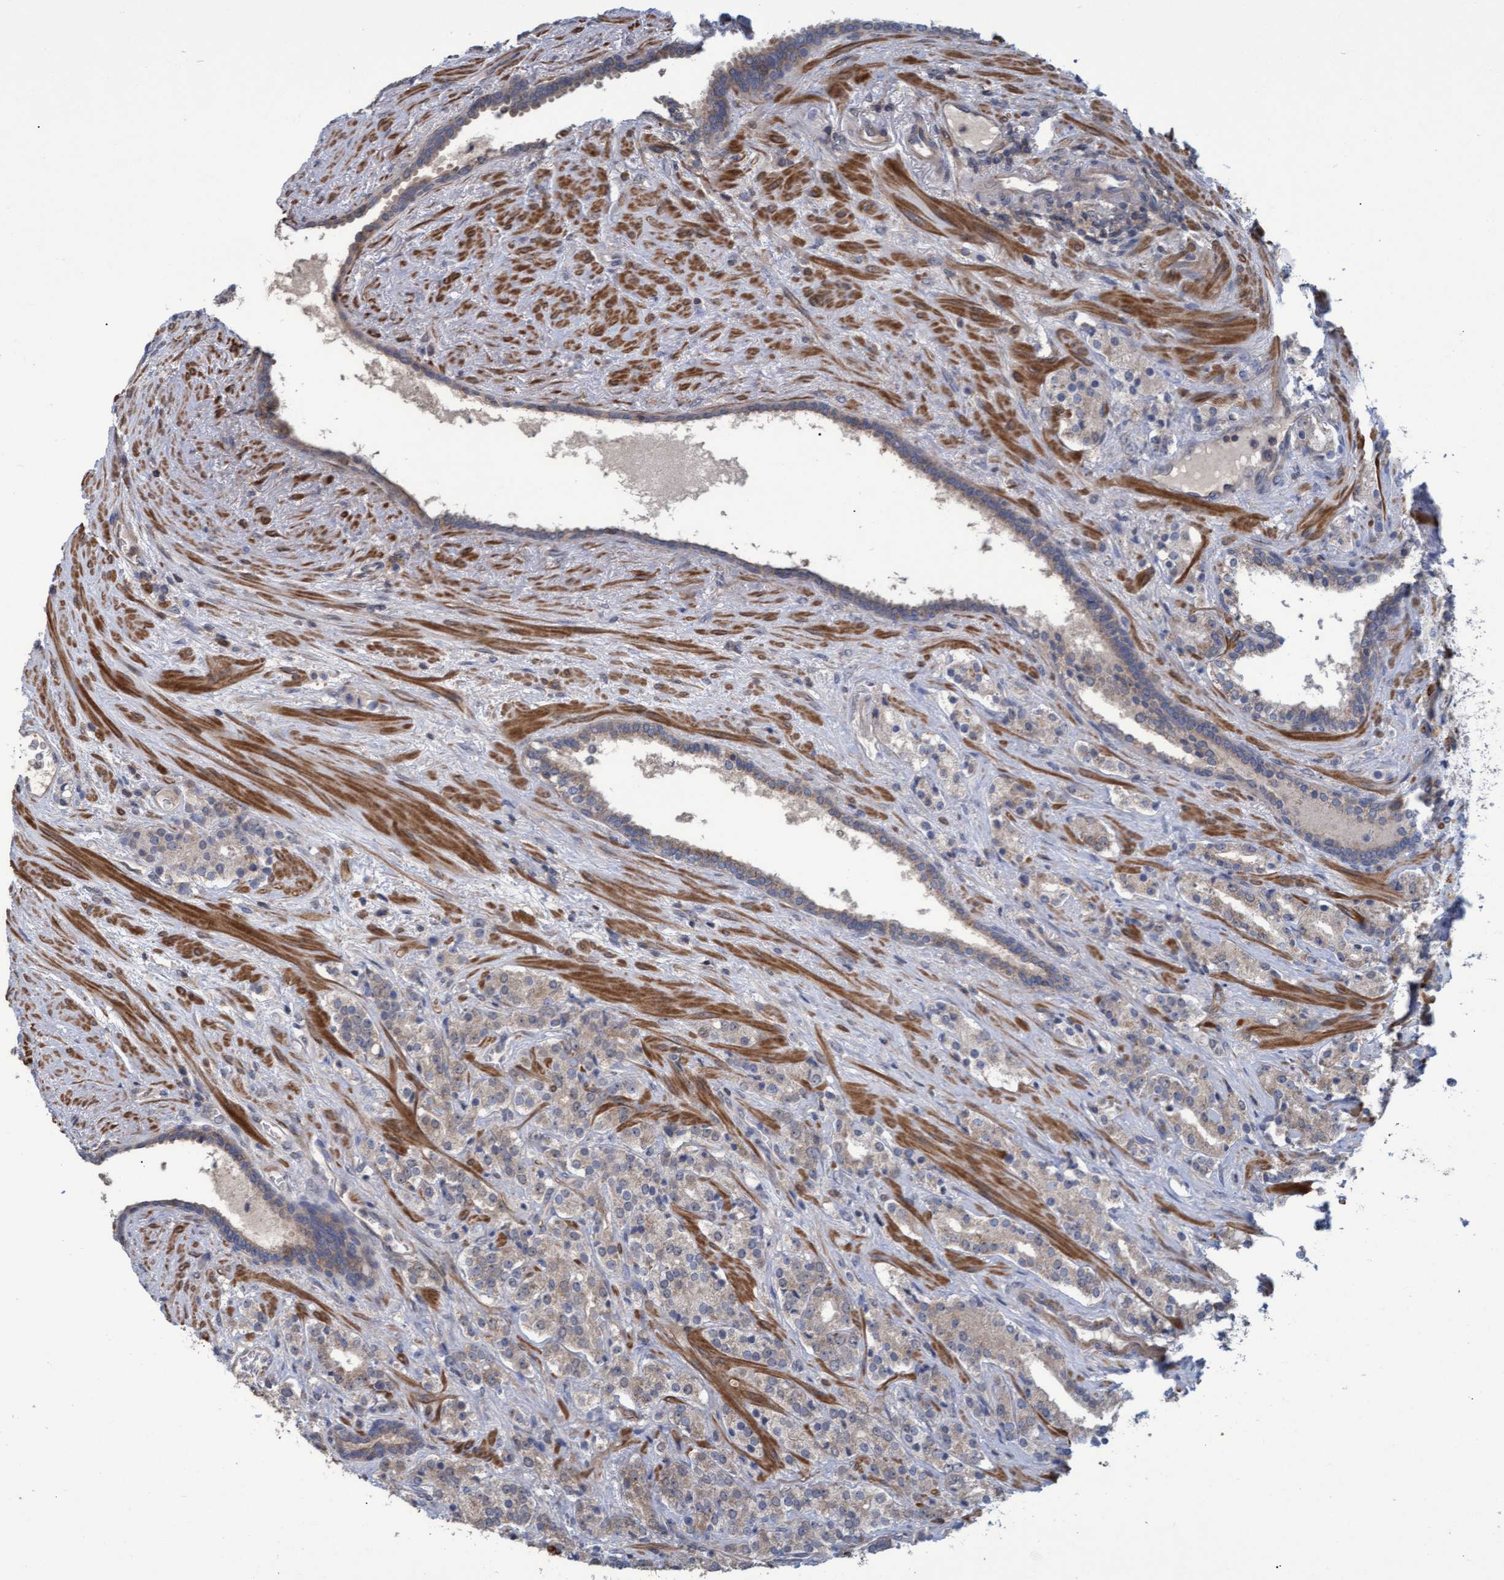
{"staining": {"intensity": "weak", "quantity": "25%-75%", "location": "cytoplasmic/membranous"}, "tissue": "prostate cancer", "cell_type": "Tumor cells", "image_type": "cancer", "snomed": [{"axis": "morphology", "description": "Adenocarcinoma, High grade"}, {"axis": "topography", "description": "Prostate"}], "caption": "Tumor cells reveal low levels of weak cytoplasmic/membranous expression in approximately 25%-75% of cells in prostate cancer (high-grade adenocarcinoma).", "gene": "NAA15", "patient": {"sex": "male", "age": 71}}